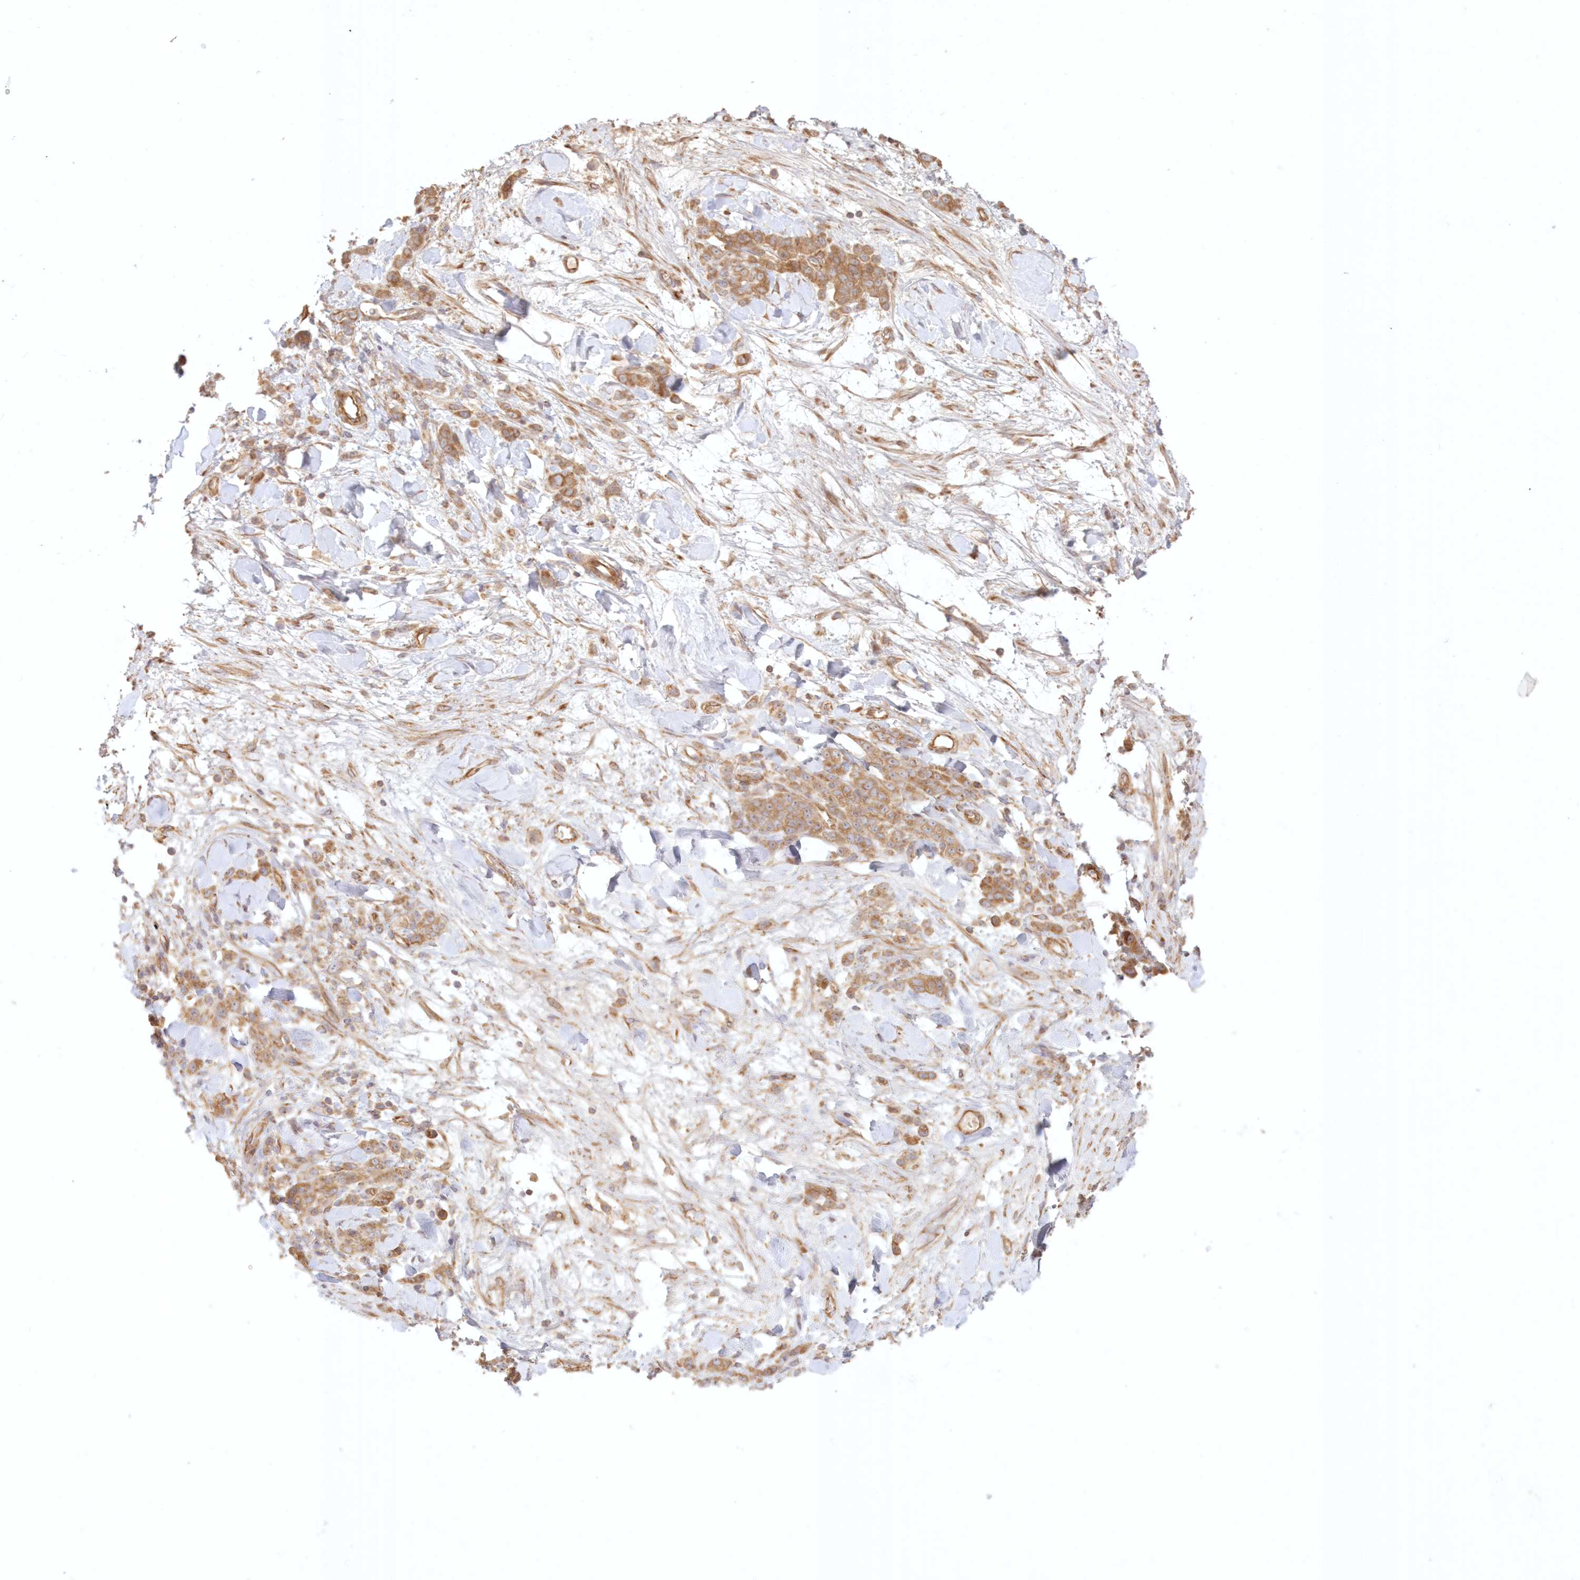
{"staining": {"intensity": "moderate", "quantity": ">75%", "location": "cytoplasmic/membranous"}, "tissue": "stomach cancer", "cell_type": "Tumor cells", "image_type": "cancer", "snomed": [{"axis": "morphology", "description": "Normal tissue, NOS"}, {"axis": "morphology", "description": "Adenocarcinoma, NOS"}, {"axis": "topography", "description": "Stomach"}], "caption": "Immunohistochemical staining of human stomach adenocarcinoma shows medium levels of moderate cytoplasmic/membranous expression in about >75% of tumor cells. The staining was performed using DAB, with brown indicating positive protein expression. Nuclei are stained blue with hematoxylin.", "gene": "KIAA0232", "patient": {"sex": "male", "age": 82}}